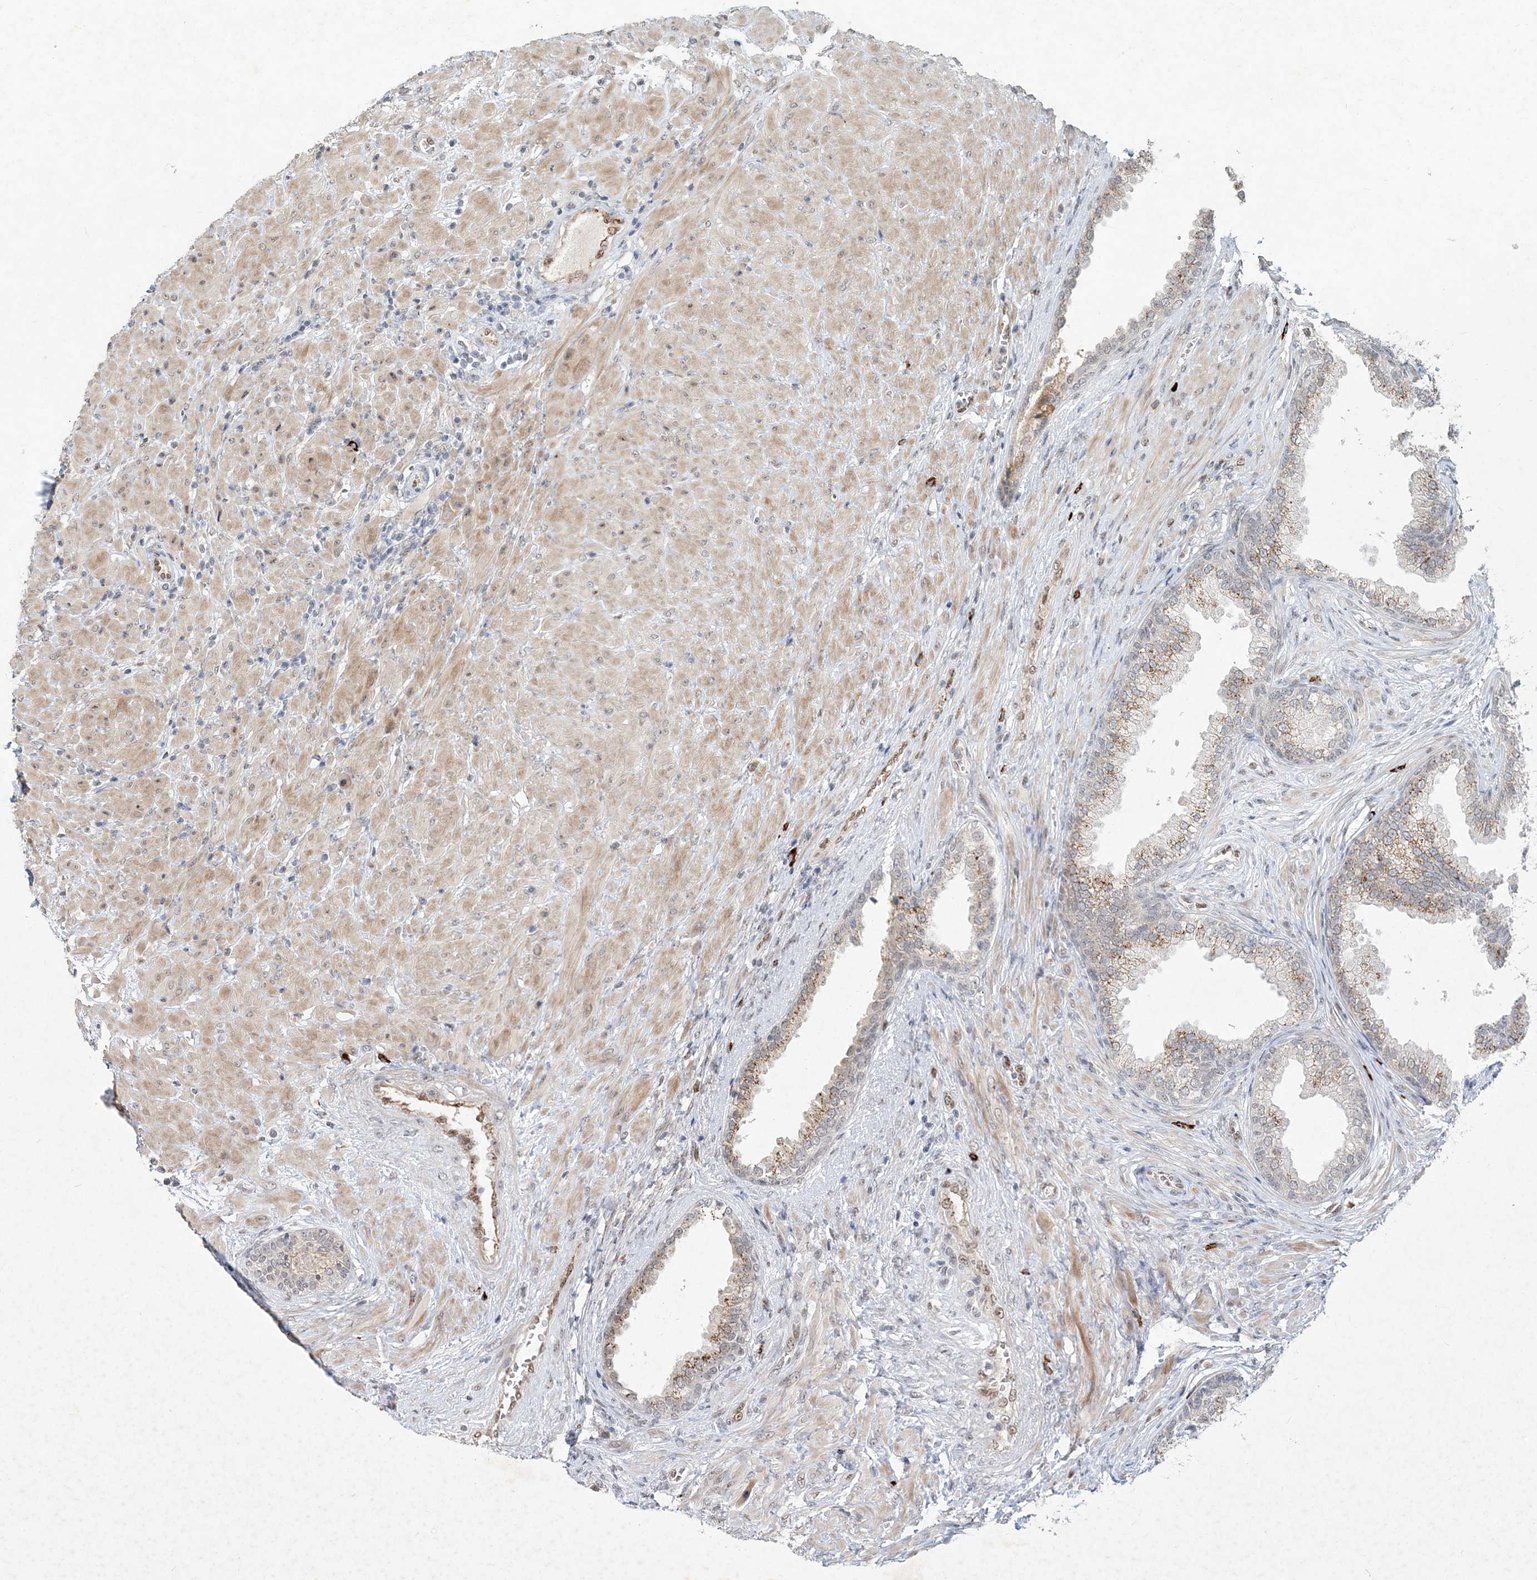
{"staining": {"intensity": "moderate", "quantity": "<25%", "location": "cytoplasmic/membranous,nuclear"}, "tissue": "prostate", "cell_type": "Glandular cells", "image_type": "normal", "snomed": [{"axis": "morphology", "description": "Normal tissue, NOS"}, {"axis": "topography", "description": "Prostate"}], "caption": "The micrograph shows immunohistochemical staining of unremarkable prostate. There is moderate cytoplasmic/membranous,nuclear positivity is present in about <25% of glandular cells.", "gene": "GIN1", "patient": {"sex": "male", "age": 76}}